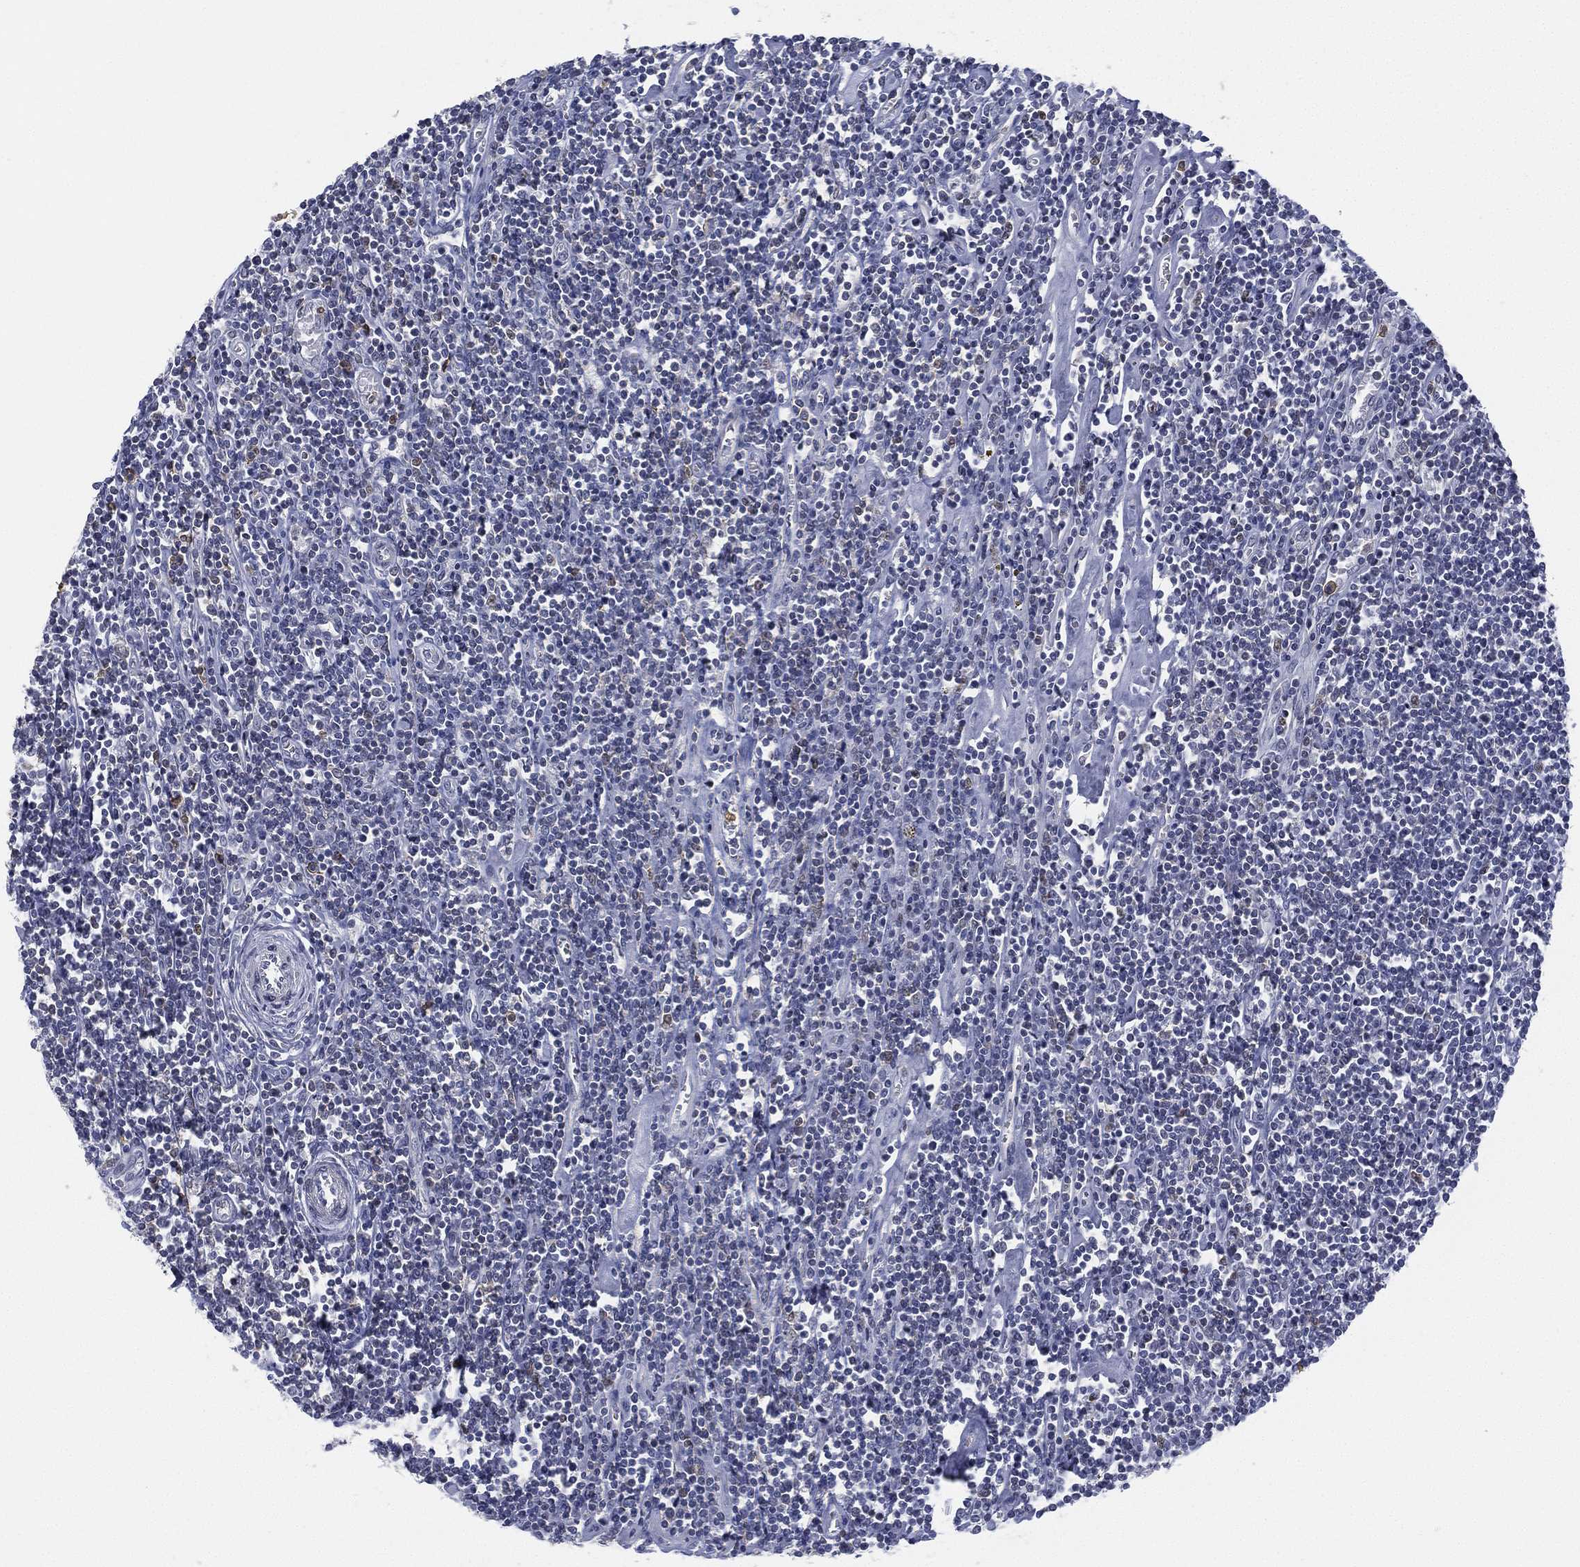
{"staining": {"intensity": "weak", "quantity": "<25%", "location": "nuclear"}, "tissue": "lymphoma", "cell_type": "Tumor cells", "image_type": "cancer", "snomed": [{"axis": "morphology", "description": "Hodgkin's disease, NOS"}, {"axis": "topography", "description": "Lymph node"}], "caption": "The IHC image has no significant expression in tumor cells of Hodgkin's disease tissue. Brightfield microscopy of immunohistochemistry stained with DAB (brown) and hematoxylin (blue), captured at high magnification.", "gene": "ZNF711", "patient": {"sex": "male", "age": 40}}